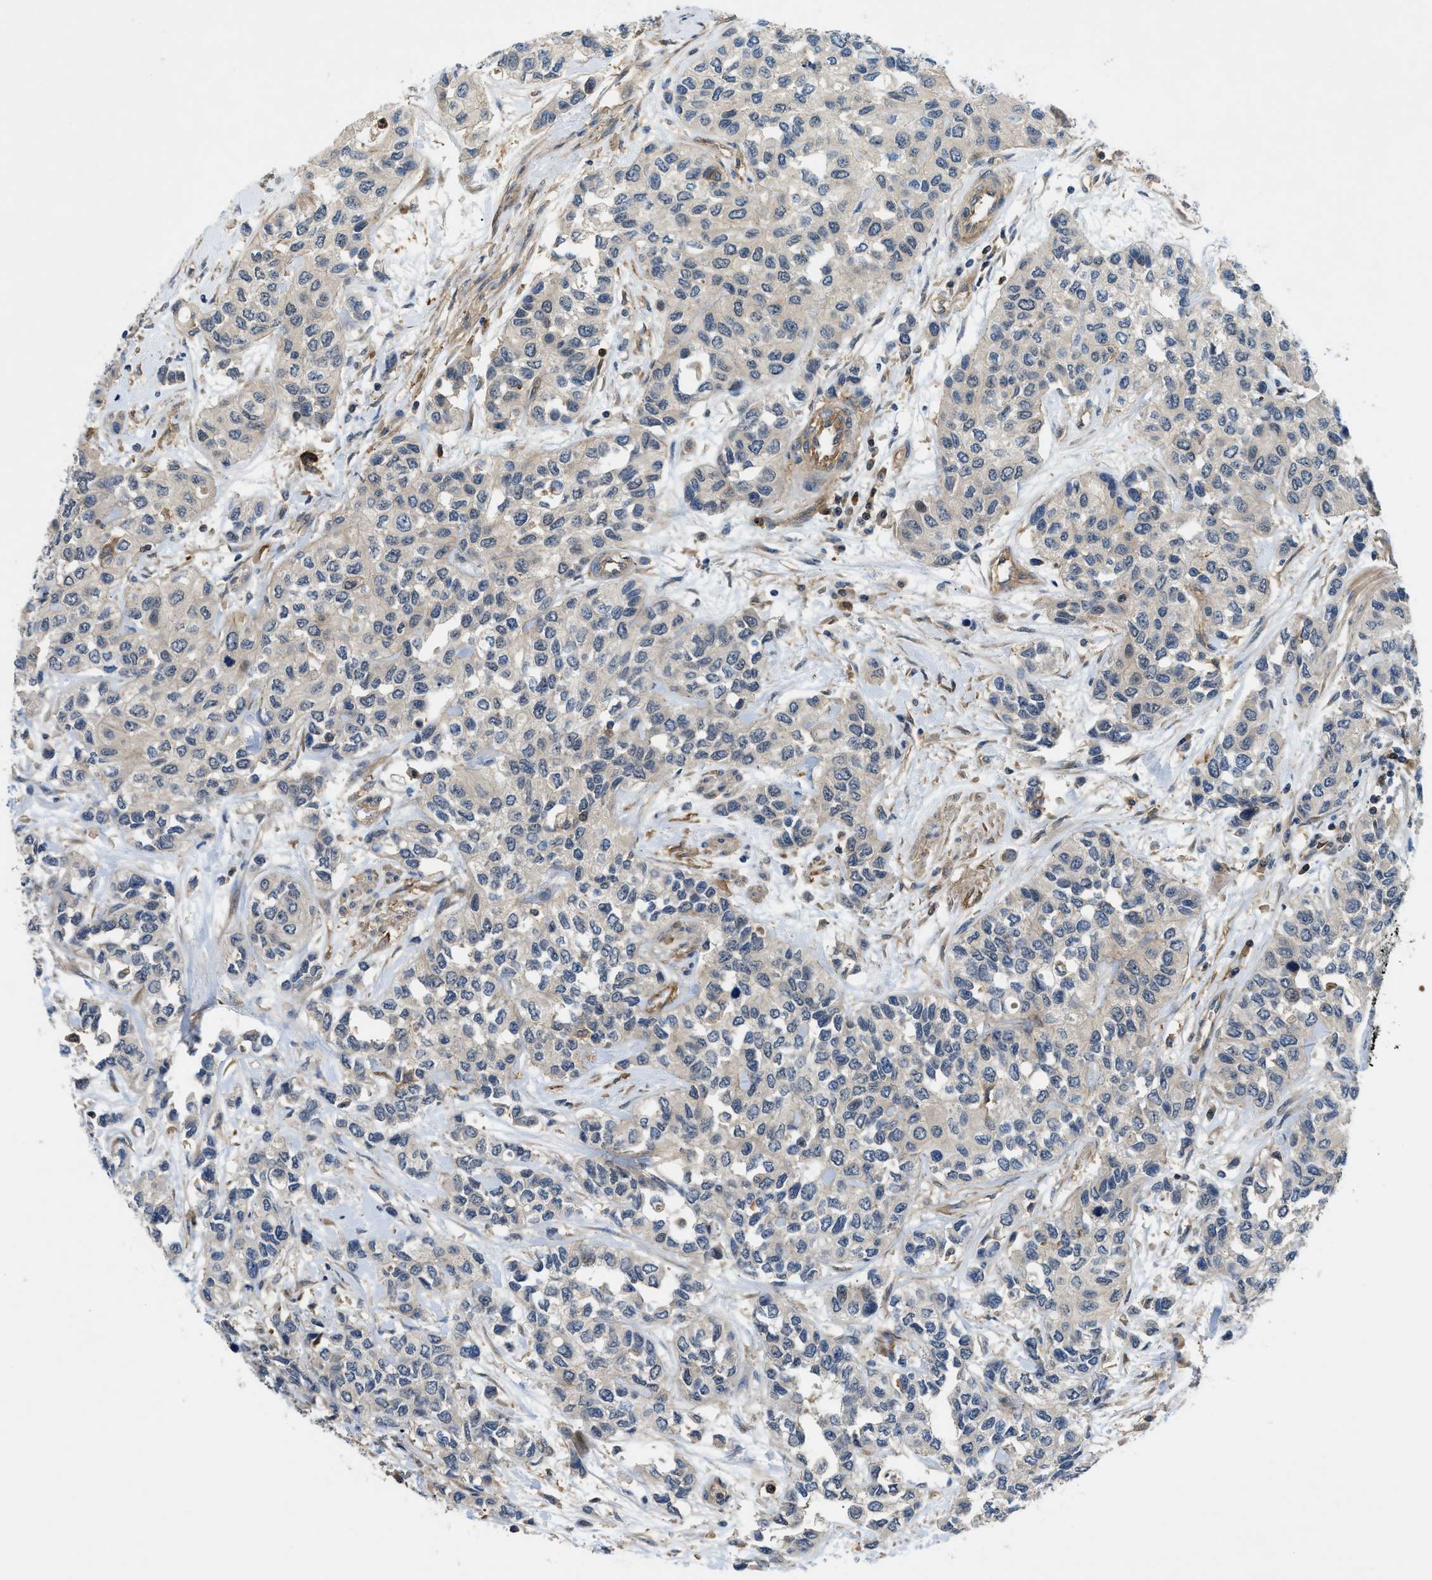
{"staining": {"intensity": "weak", "quantity": "<25%", "location": "cytoplasmic/membranous"}, "tissue": "urothelial cancer", "cell_type": "Tumor cells", "image_type": "cancer", "snomed": [{"axis": "morphology", "description": "Urothelial carcinoma, High grade"}, {"axis": "topography", "description": "Urinary bladder"}], "caption": "An immunohistochemistry histopathology image of urothelial cancer is shown. There is no staining in tumor cells of urothelial cancer.", "gene": "TRAK2", "patient": {"sex": "female", "age": 56}}